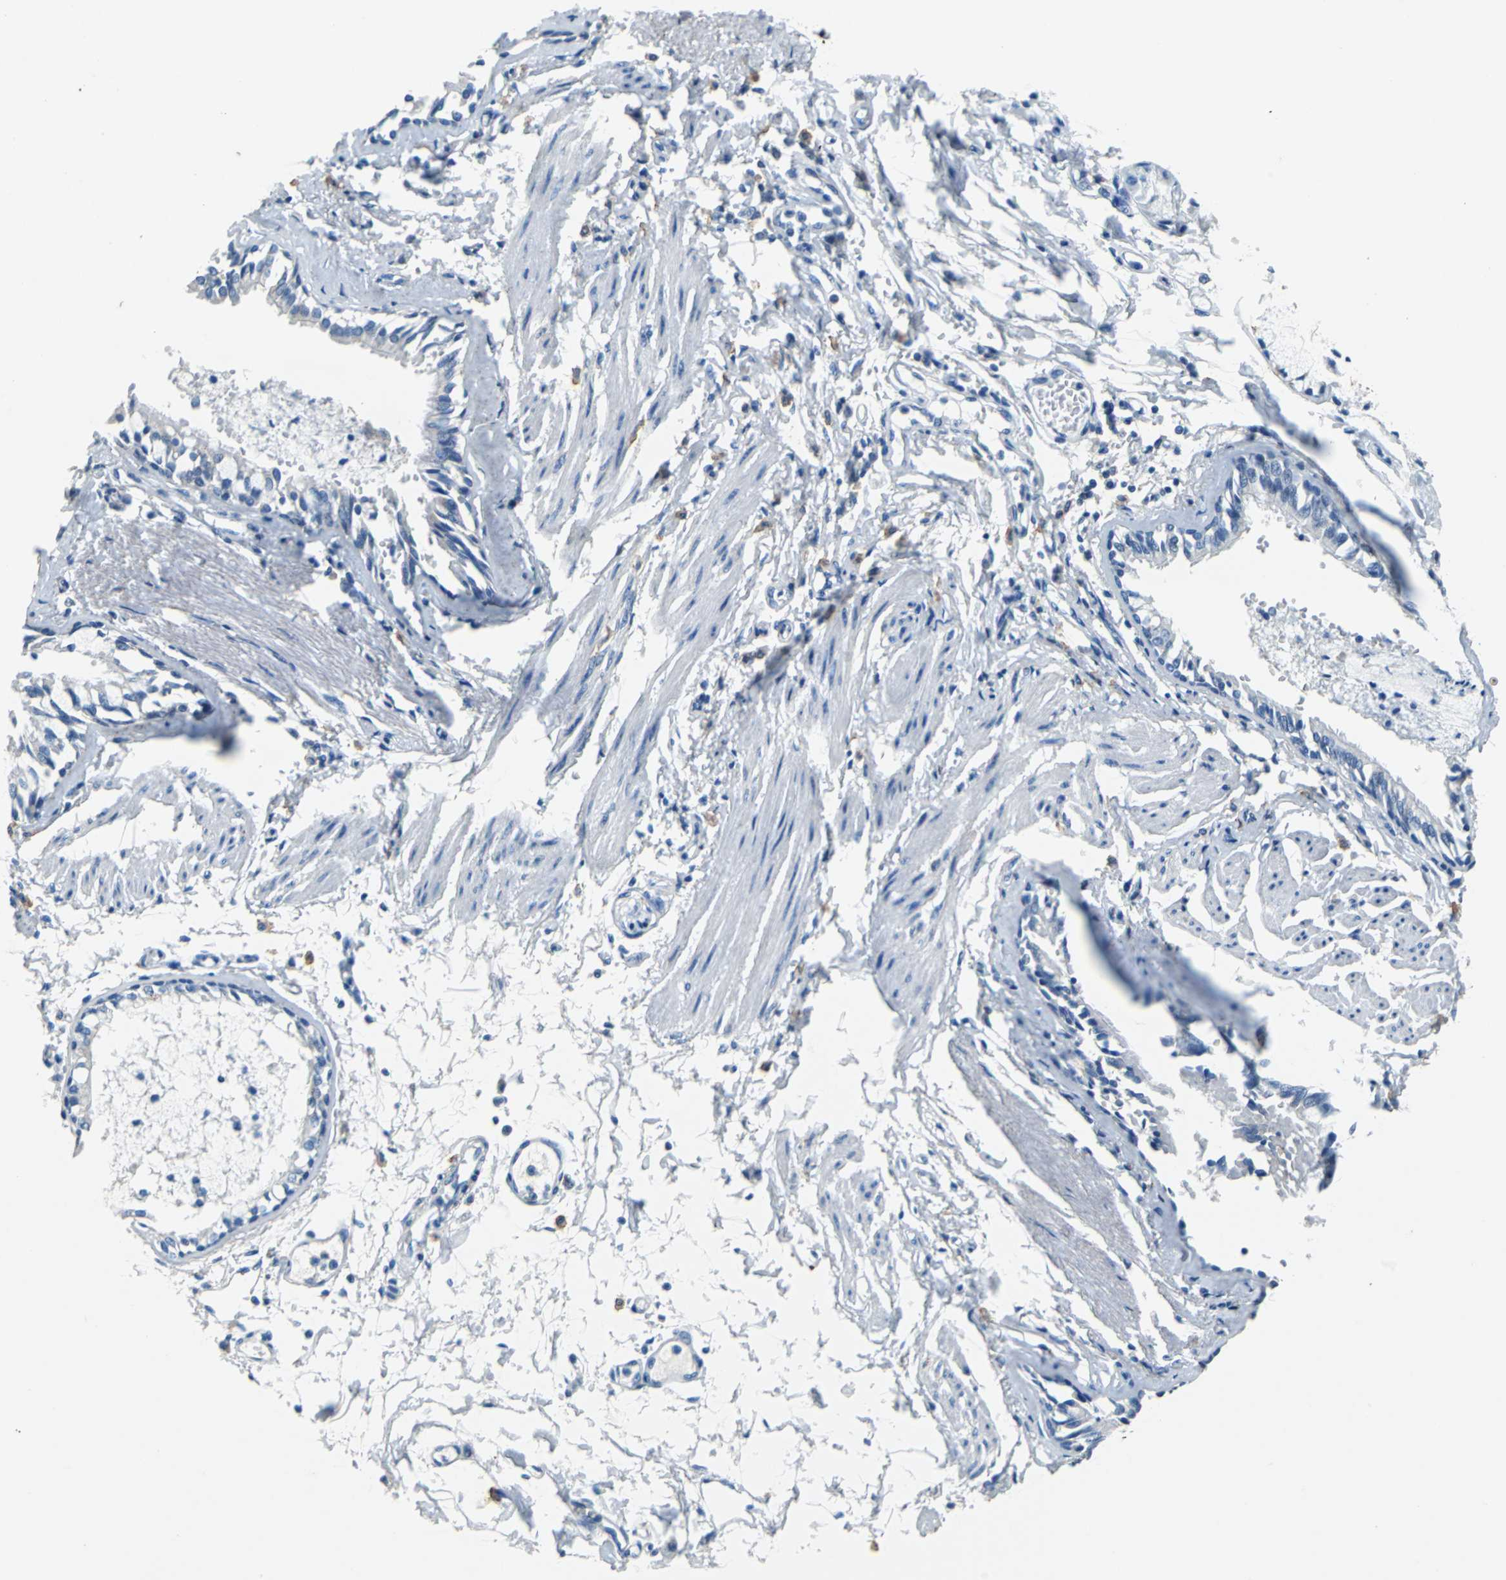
{"staining": {"intensity": "weak", "quantity": "<25%", "location": "cytoplasmic/membranous"}, "tissue": "bronchus", "cell_type": "Respiratory epithelial cells", "image_type": "normal", "snomed": [{"axis": "morphology", "description": "Normal tissue, NOS"}, {"axis": "topography", "description": "Bronchus"}, {"axis": "topography", "description": "Lung"}], "caption": "This is an immunohistochemistry (IHC) photomicrograph of normal human bronchus. There is no staining in respiratory epithelial cells.", "gene": "TEX264", "patient": {"sex": "female", "age": 56}}